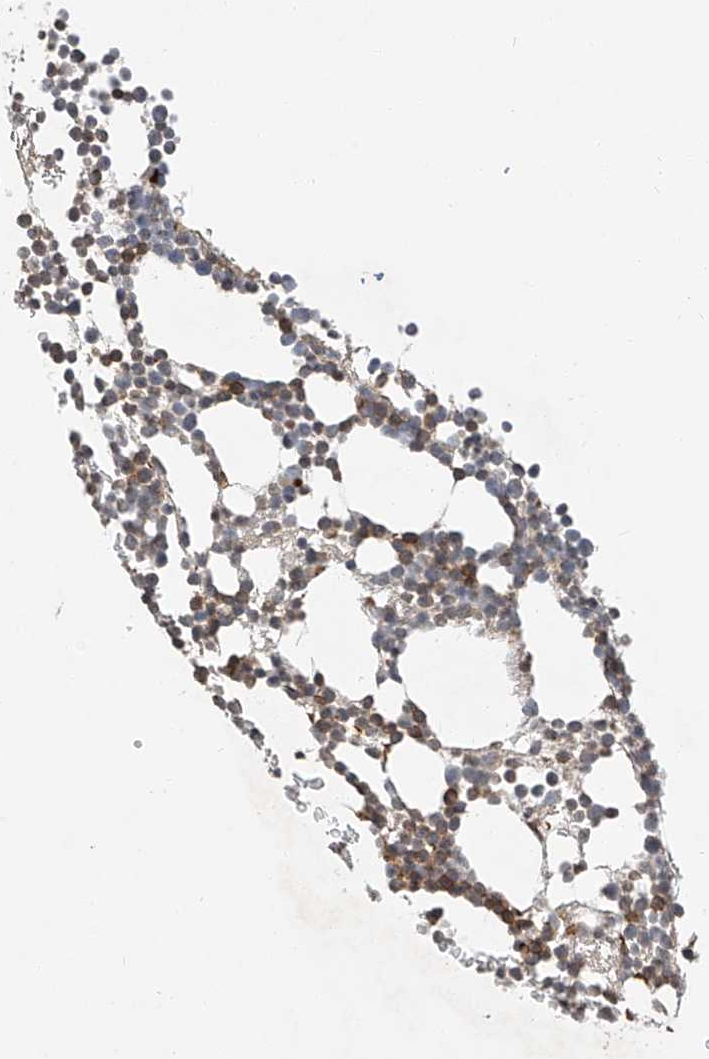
{"staining": {"intensity": "moderate", "quantity": "<25%", "location": "cytoplasmic/membranous"}, "tissue": "bone marrow", "cell_type": "Hematopoietic cells", "image_type": "normal", "snomed": [{"axis": "morphology", "description": "Normal tissue, NOS"}, {"axis": "topography", "description": "Bone marrow"}], "caption": "High-magnification brightfield microscopy of unremarkable bone marrow stained with DAB (3,3'-diaminobenzidine) (brown) and counterstained with hematoxylin (blue). hematopoietic cells exhibit moderate cytoplasmic/membranous staining is seen in approximately<25% of cells.", "gene": "SUSD6", "patient": {"sex": "female", "age": 67}}